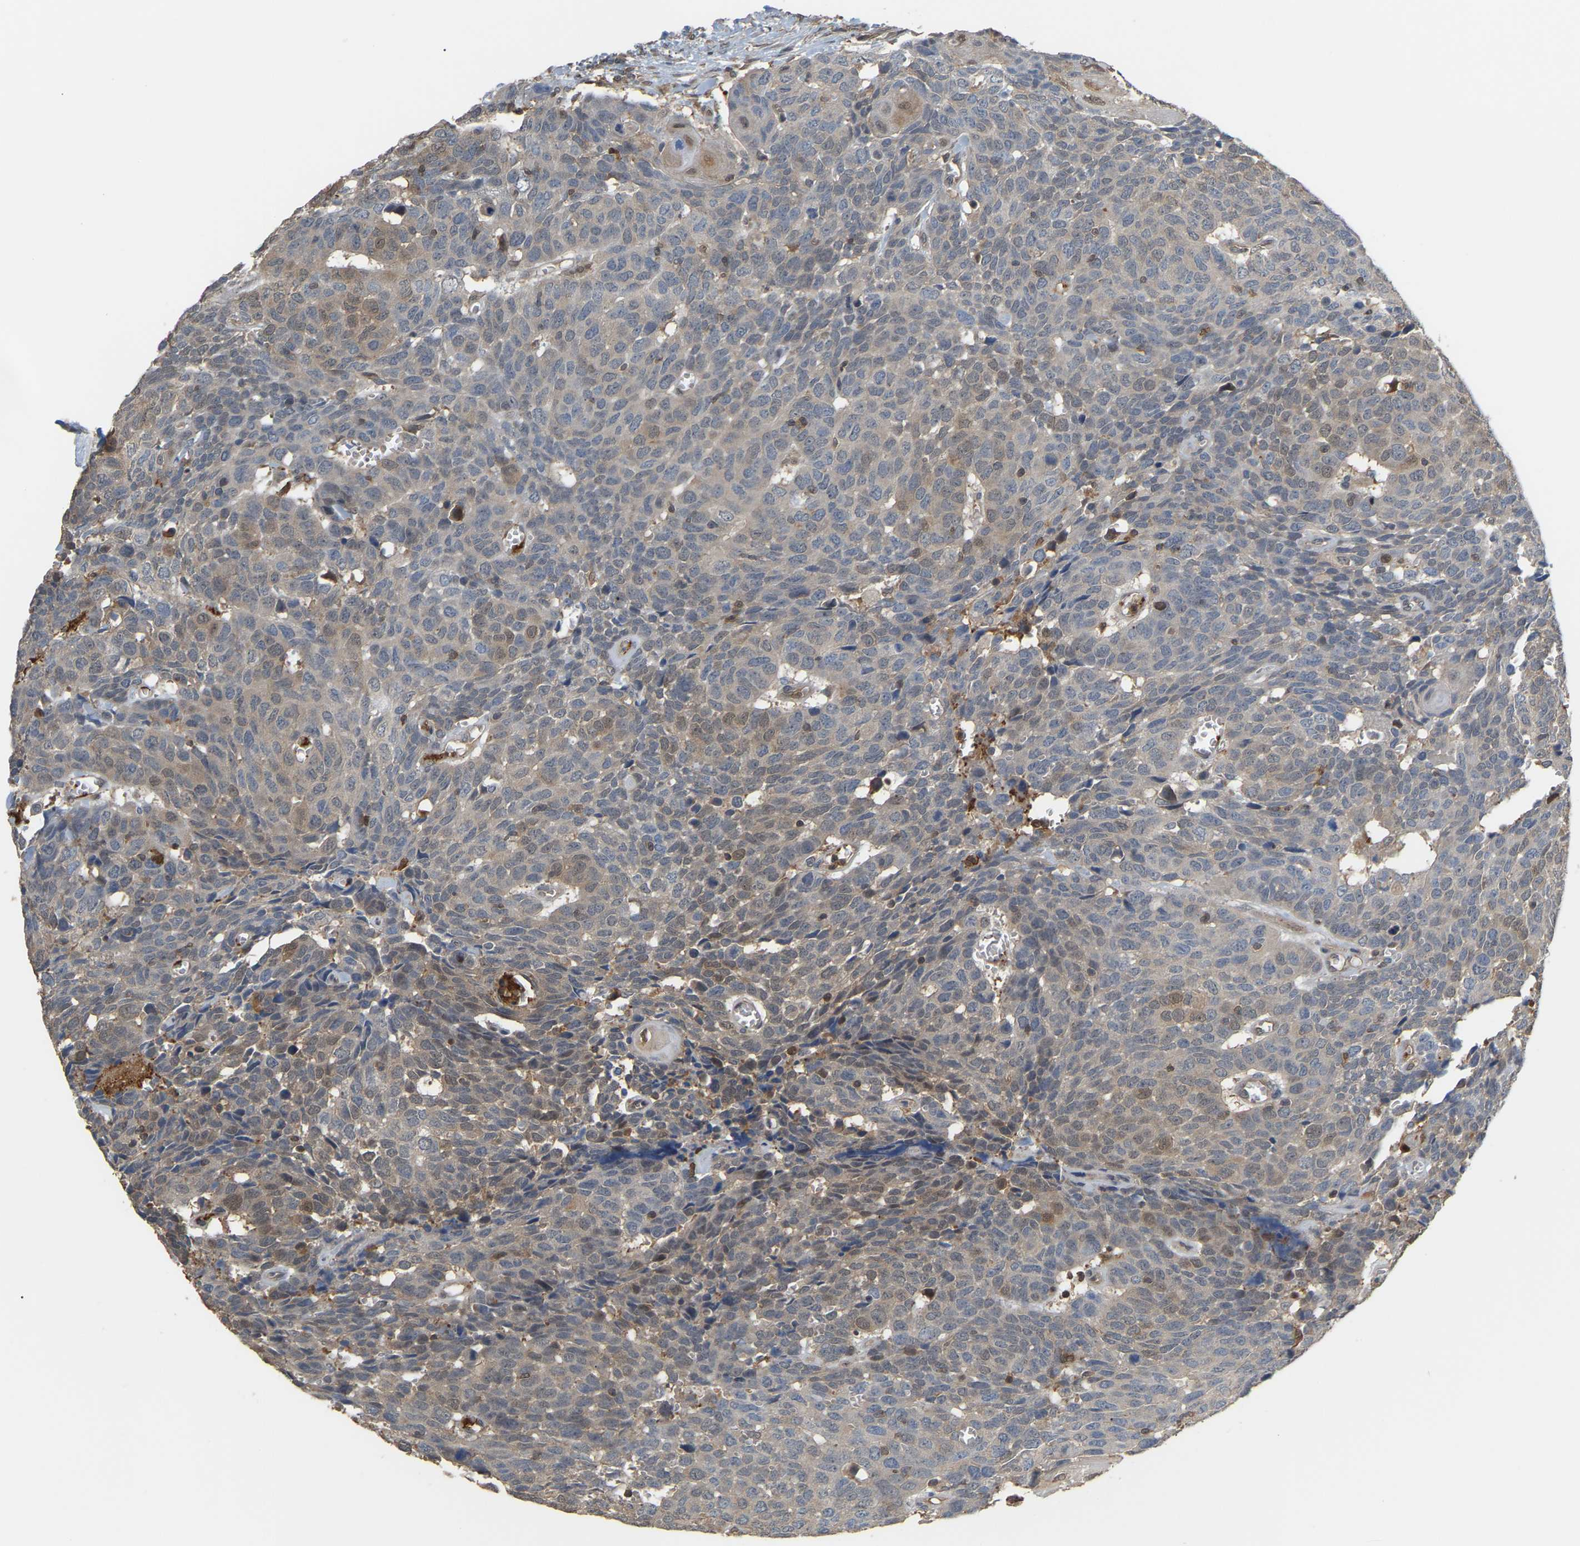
{"staining": {"intensity": "weak", "quantity": "<25%", "location": "cytoplasmic/membranous"}, "tissue": "head and neck cancer", "cell_type": "Tumor cells", "image_type": "cancer", "snomed": [{"axis": "morphology", "description": "Squamous cell carcinoma, NOS"}, {"axis": "topography", "description": "Head-Neck"}], "caption": "A histopathology image of head and neck squamous cell carcinoma stained for a protein shows no brown staining in tumor cells.", "gene": "MTPN", "patient": {"sex": "male", "age": 66}}